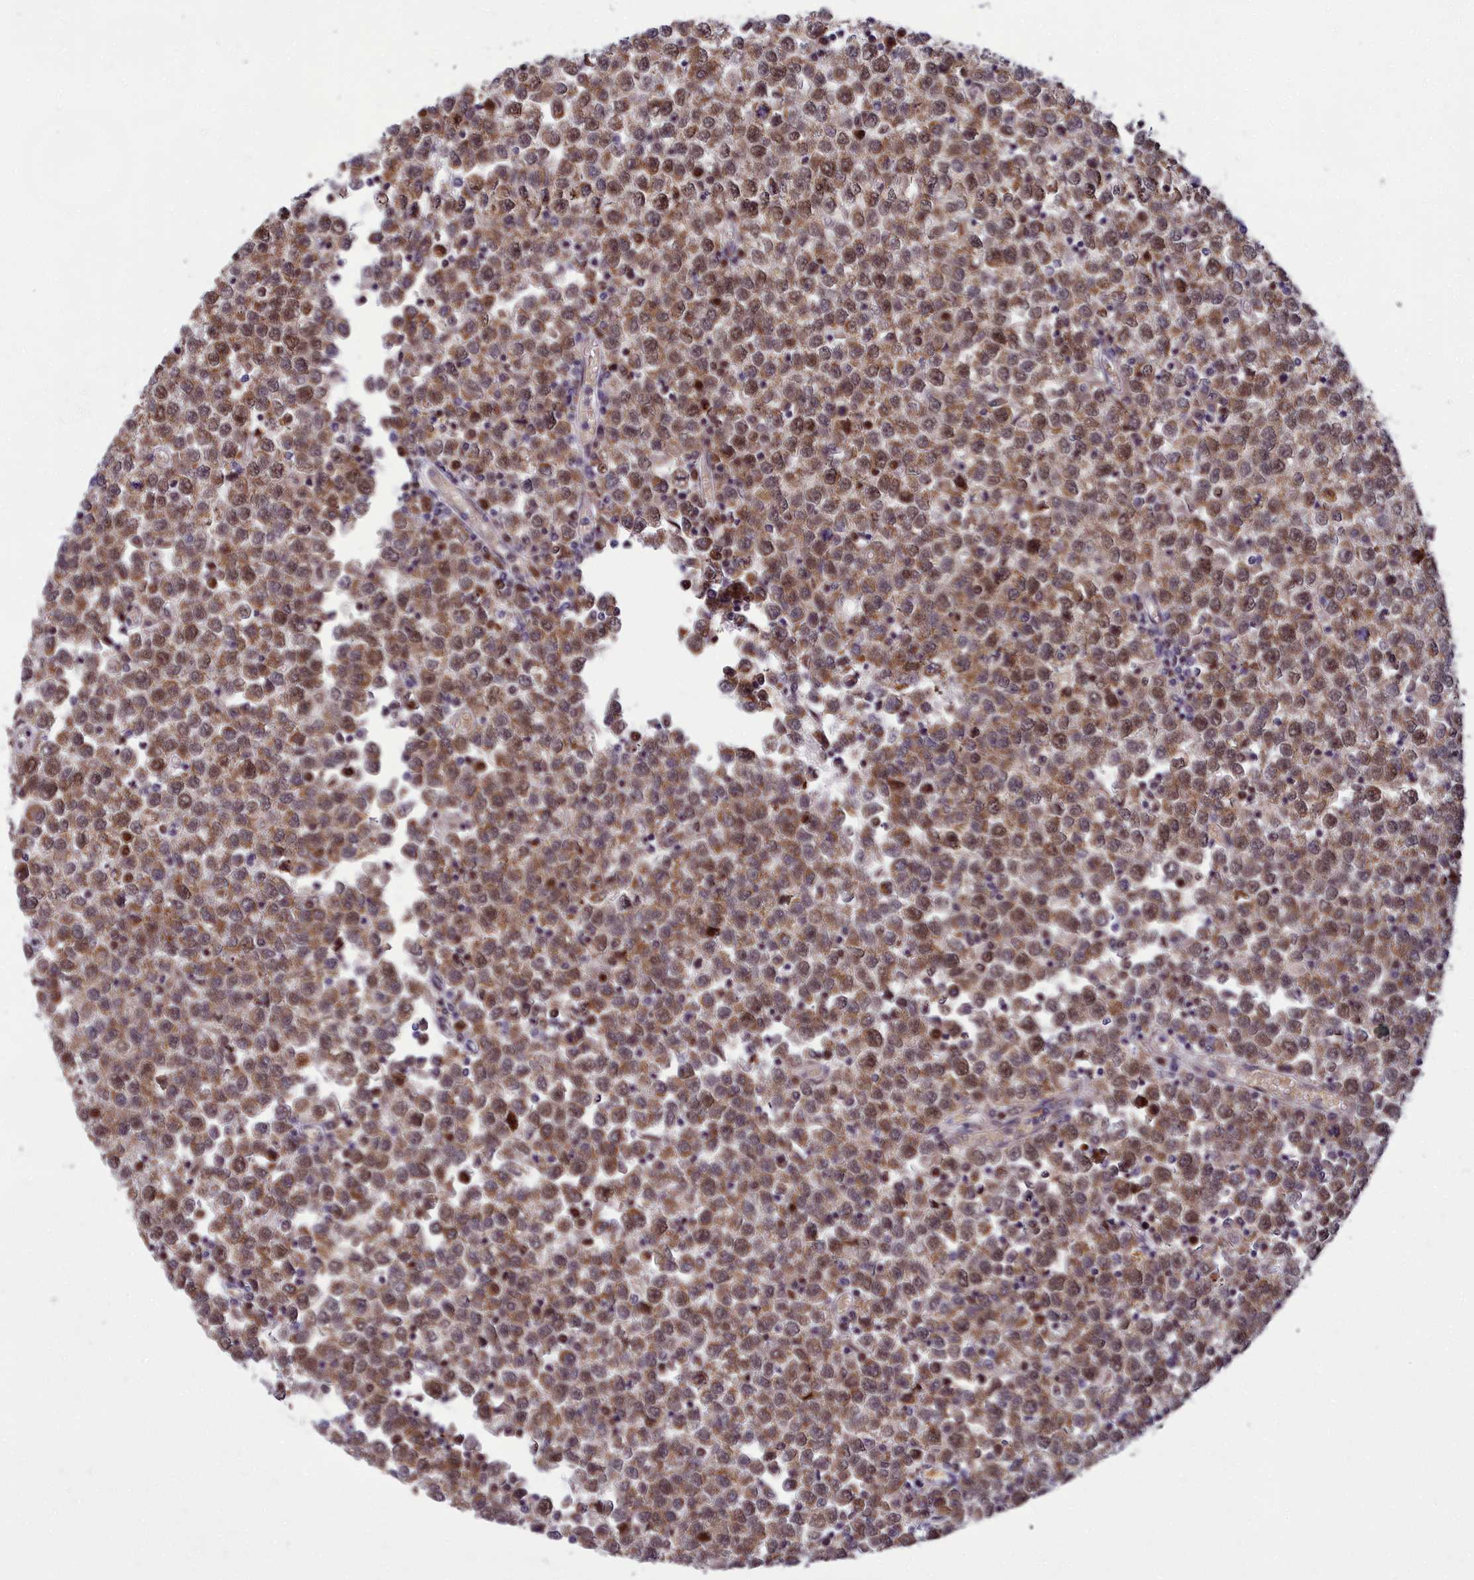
{"staining": {"intensity": "moderate", "quantity": ">75%", "location": "cytoplasmic/membranous,nuclear"}, "tissue": "testis cancer", "cell_type": "Tumor cells", "image_type": "cancer", "snomed": [{"axis": "morphology", "description": "Seminoma, NOS"}, {"axis": "topography", "description": "Testis"}], "caption": "Protein expression analysis of seminoma (testis) demonstrates moderate cytoplasmic/membranous and nuclear staining in approximately >75% of tumor cells. (DAB IHC with brightfield microscopy, high magnification).", "gene": "EARS2", "patient": {"sex": "male", "age": 65}}